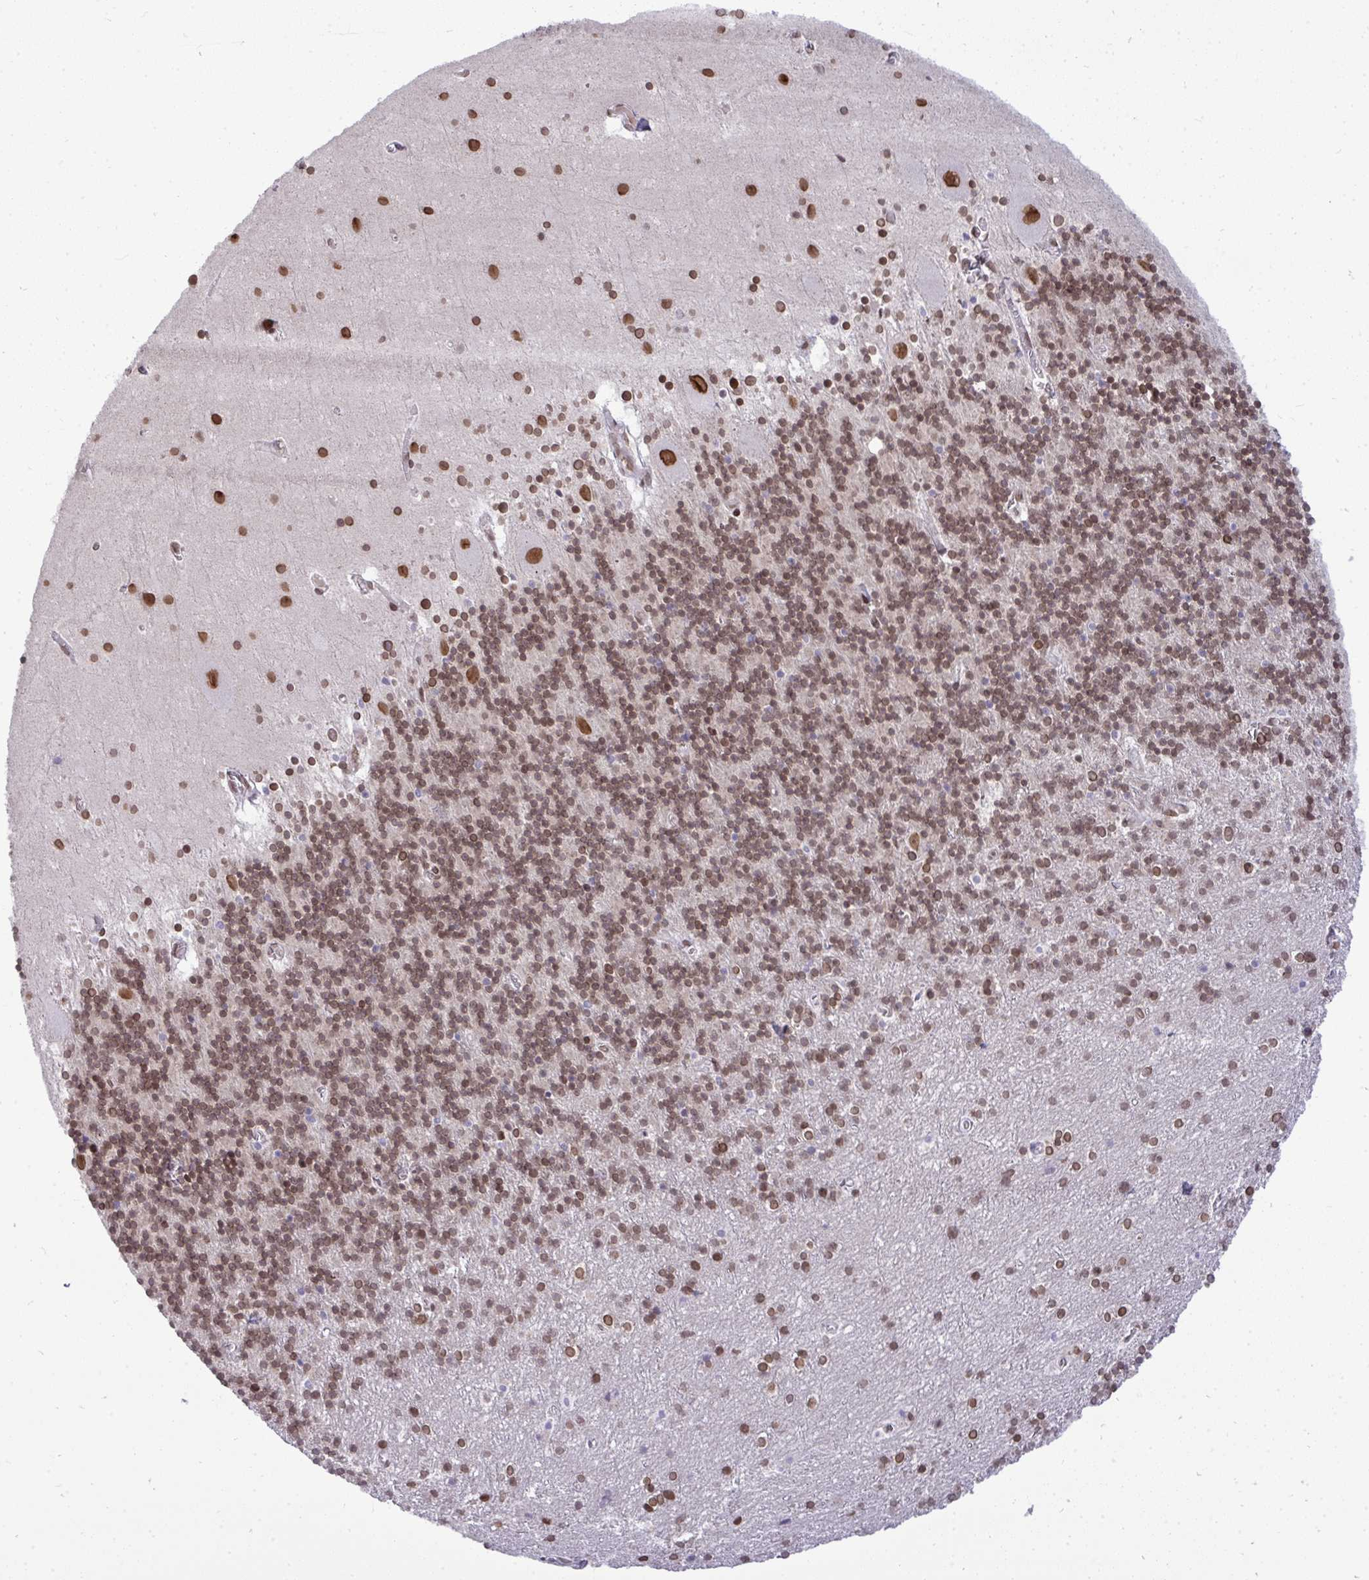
{"staining": {"intensity": "moderate", "quantity": ">75%", "location": "nuclear"}, "tissue": "cerebellum", "cell_type": "Cells in granular layer", "image_type": "normal", "snomed": [{"axis": "morphology", "description": "Normal tissue, NOS"}, {"axis": "topography", "description": "Cerebellum"}], "caption": "IHC staining of unremarkable cerebellum, which displays medium levels of moderate nuclear expression in approximately >75% of cells in granular layer indicating moderate nuclear protein staining. The staining was performed using DAB (3,3'-diaminobenzidine) (brown) for protein detection and nuclei were counterstained in hematoxylin (blue).", "gene": "JPT1", "patient": {"sex": "male", "age": 70}}